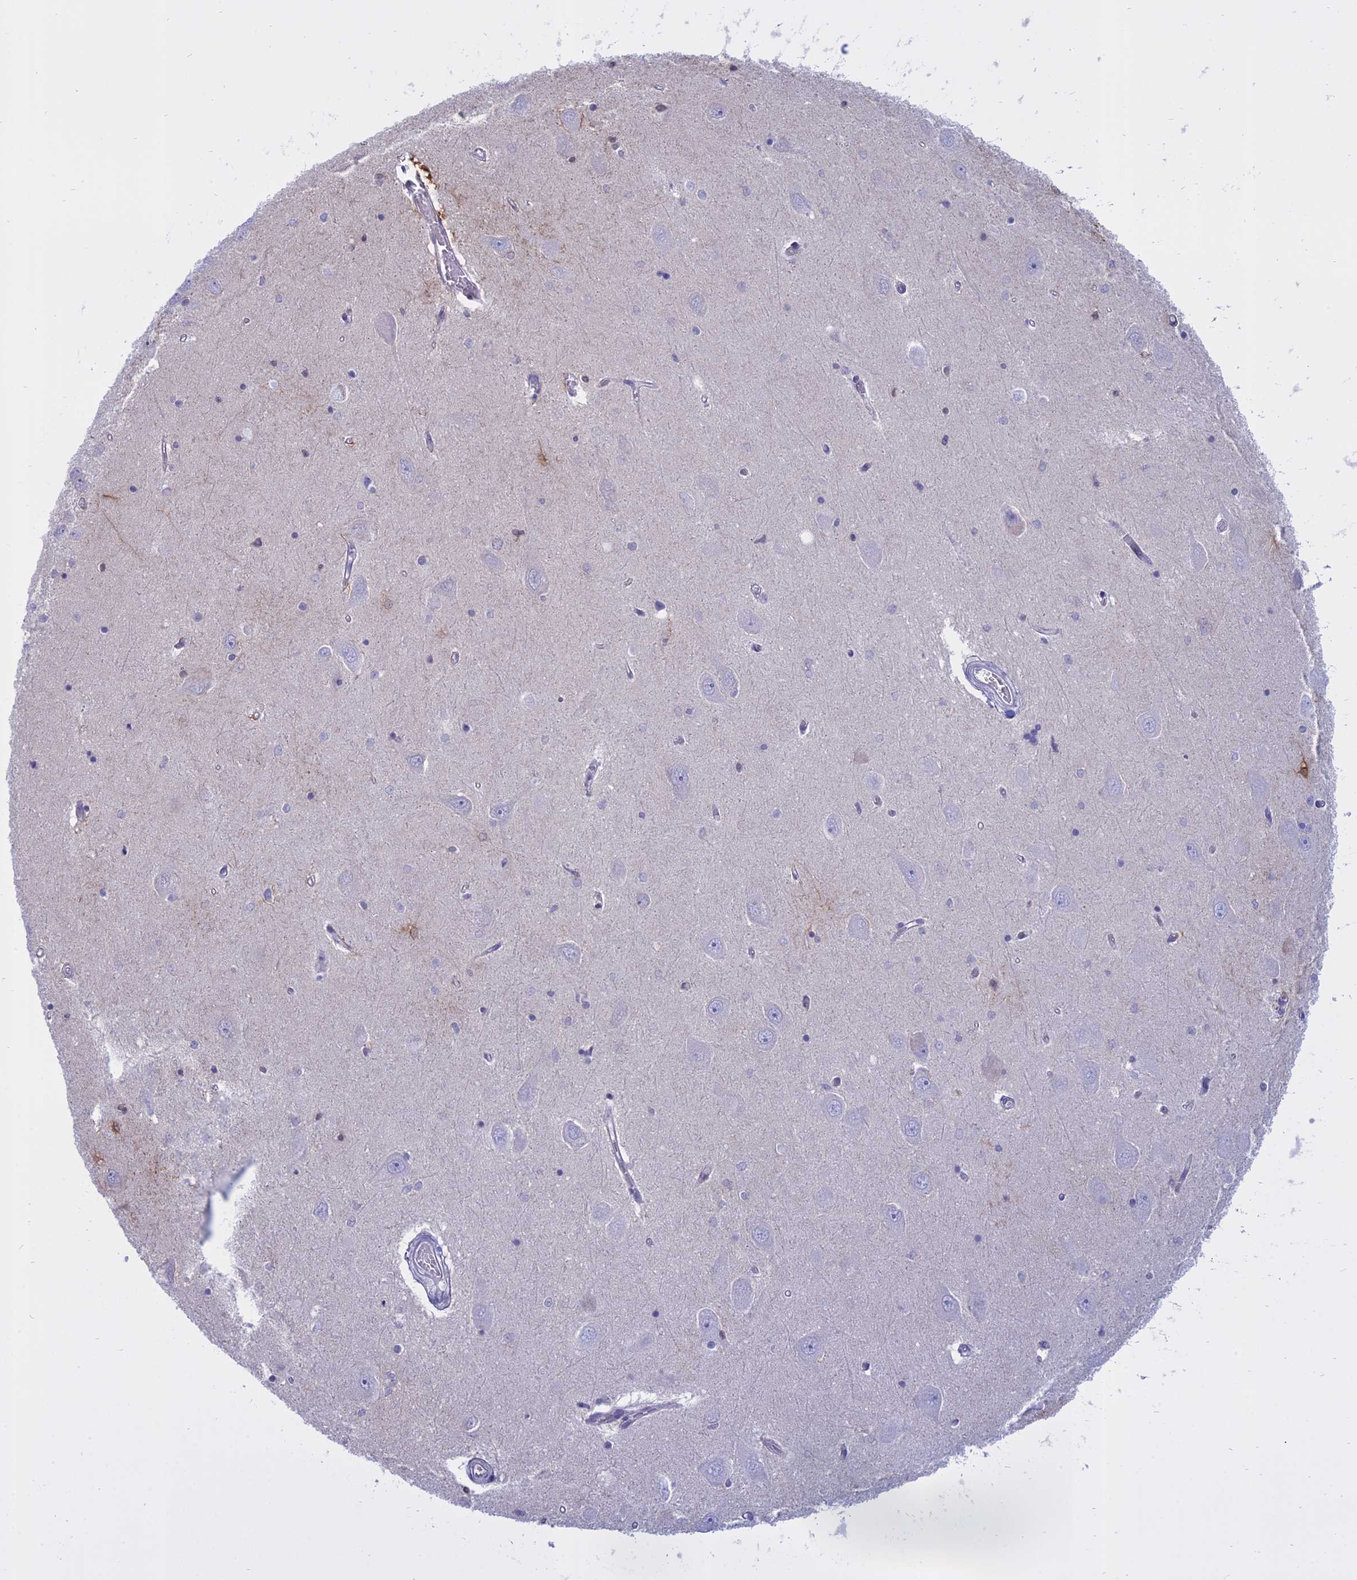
{"staining": {"intensity": "moderate", "quantity": "<25%", "location": "cytoplasmic/membranous,nuclear"}, "tissue": "hippocampus", "cell_type": "Glial cells", "image_type": "normal", "snomed": [{"axis": "morphology", "description": "Normal tissue, NOS"}, {"axis": "topography", "description": "Hippocampus"}], "caption": "Immunohistochemical staining of normal hippocampus shows low levels of moderate cytoplasmic/membranous,nuclear staining in about <25% of glial cells.", "gene": "AHCYL1", "patient": {"sex": "male", "age": 45}}